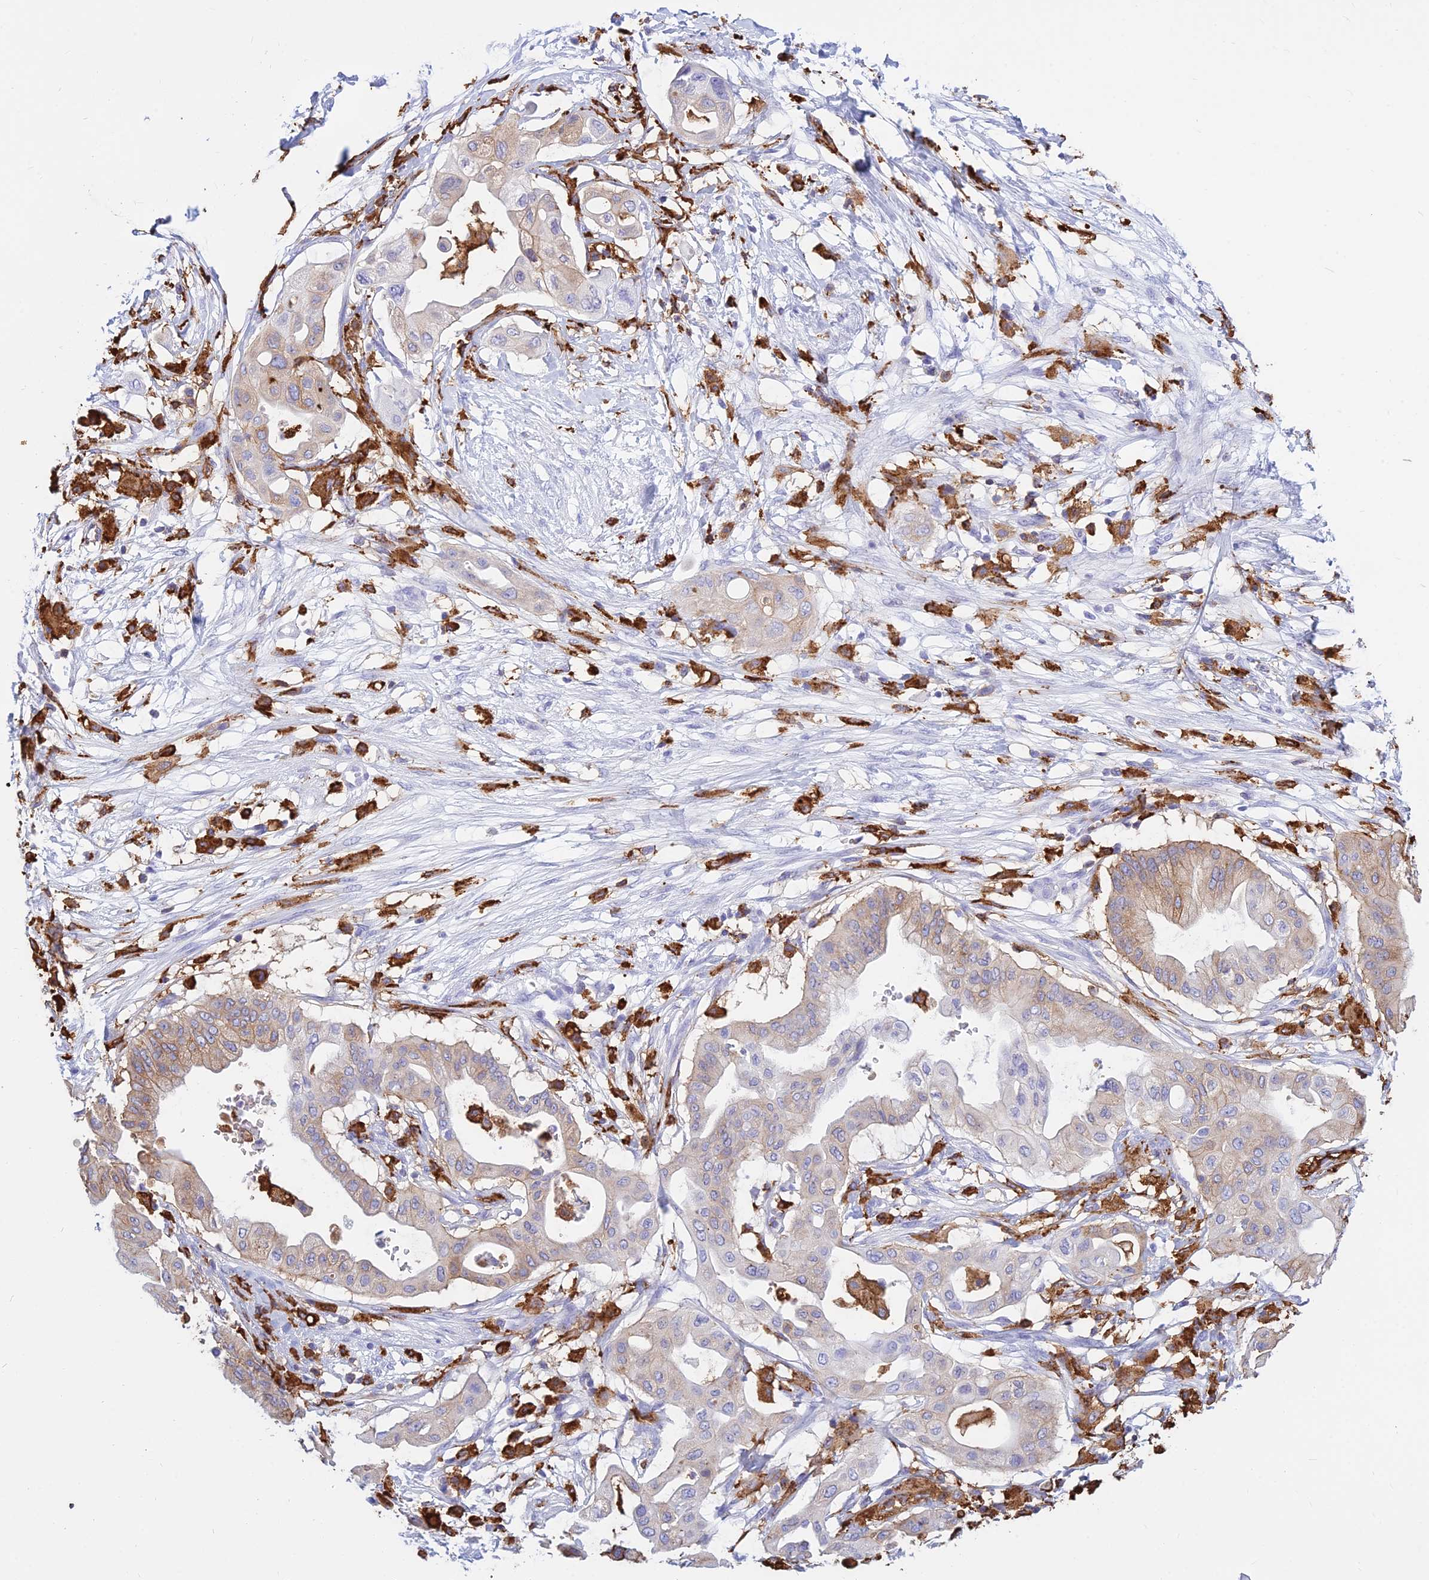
{"staining": {"intensity": "weak", "quantity": "25%-75%", "location": "cytoplasmic/membranous"}, "tissue": "pancreatic cancer", "cell_type": "Tumor cells", "image_type": "cancer", "snomed": [{"axis": "morphology", "description": "Adenocarcinoma, NOS"}, {"axis": "topography", "description": "Pancreas"}], "caption": "A brown stain highlights weak cytoplasmic/membranous positivity of a protein in pancreatic cancer (adenocarcinoma) tumor cells.", "gene": "HLA-DRB1", "patient": {"sex": "male", "age": 68}}